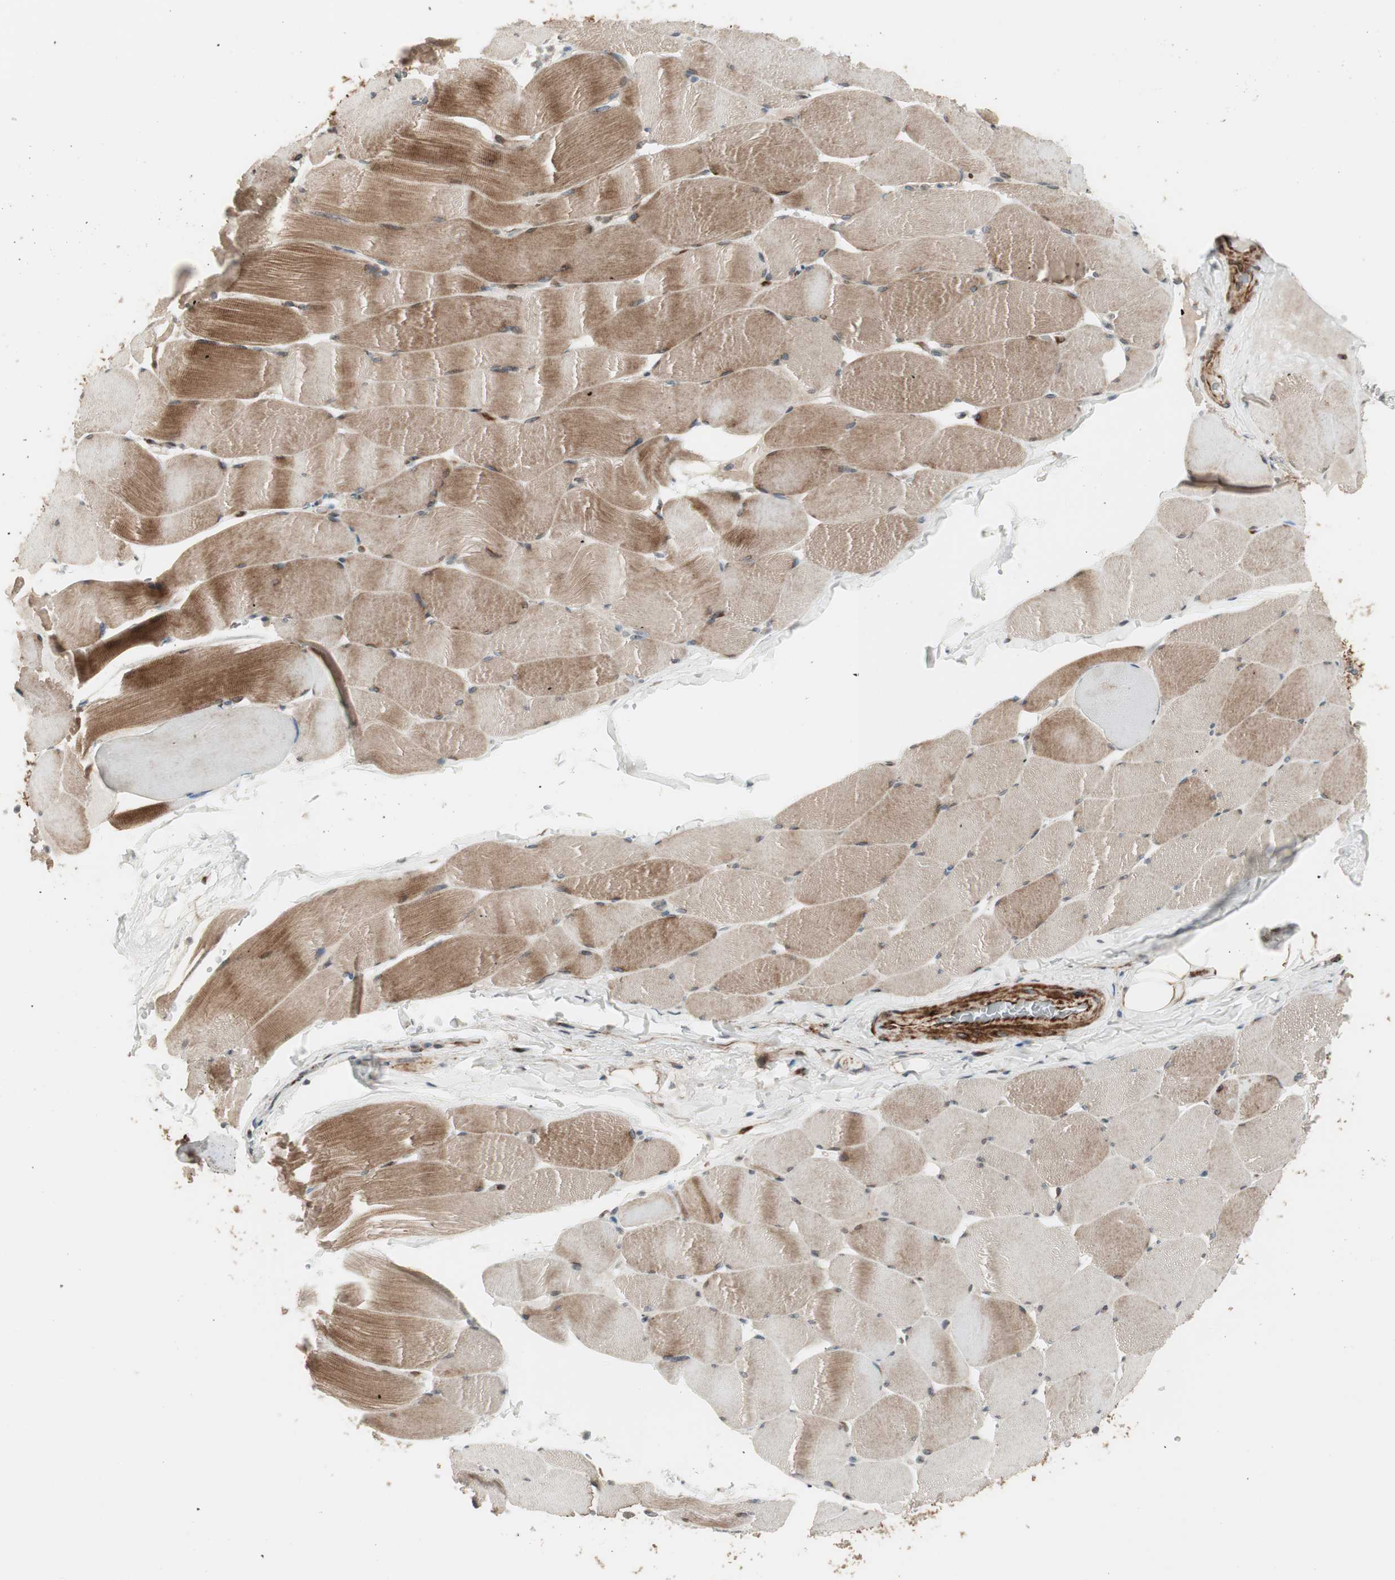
{"staining": {"intensity": "strong", "quantity": ">75%", "location": "cytoplasmic/membranous"}, "tissue": "skeletal muscle", "cell_type": "Myocytes", "image_type": "normal", "snomed": [{"axis": "morphology", "description": "Normal tissue, NOS"}, {"axis": "topography", "description": "Skeletal muscle"}], "caption": "Strong cytoplasmic/membranous protein staining is present in about >75% of myocytes in skeletal muscle. The staining was performed using DAB (3,3'-diaminobenzidine), with brown indicating positive protein expression. Nuclei are stained blue with hematoxylin.", "gene": "PPP2R5E", "patient": {"sex": "male", "age": 62}}